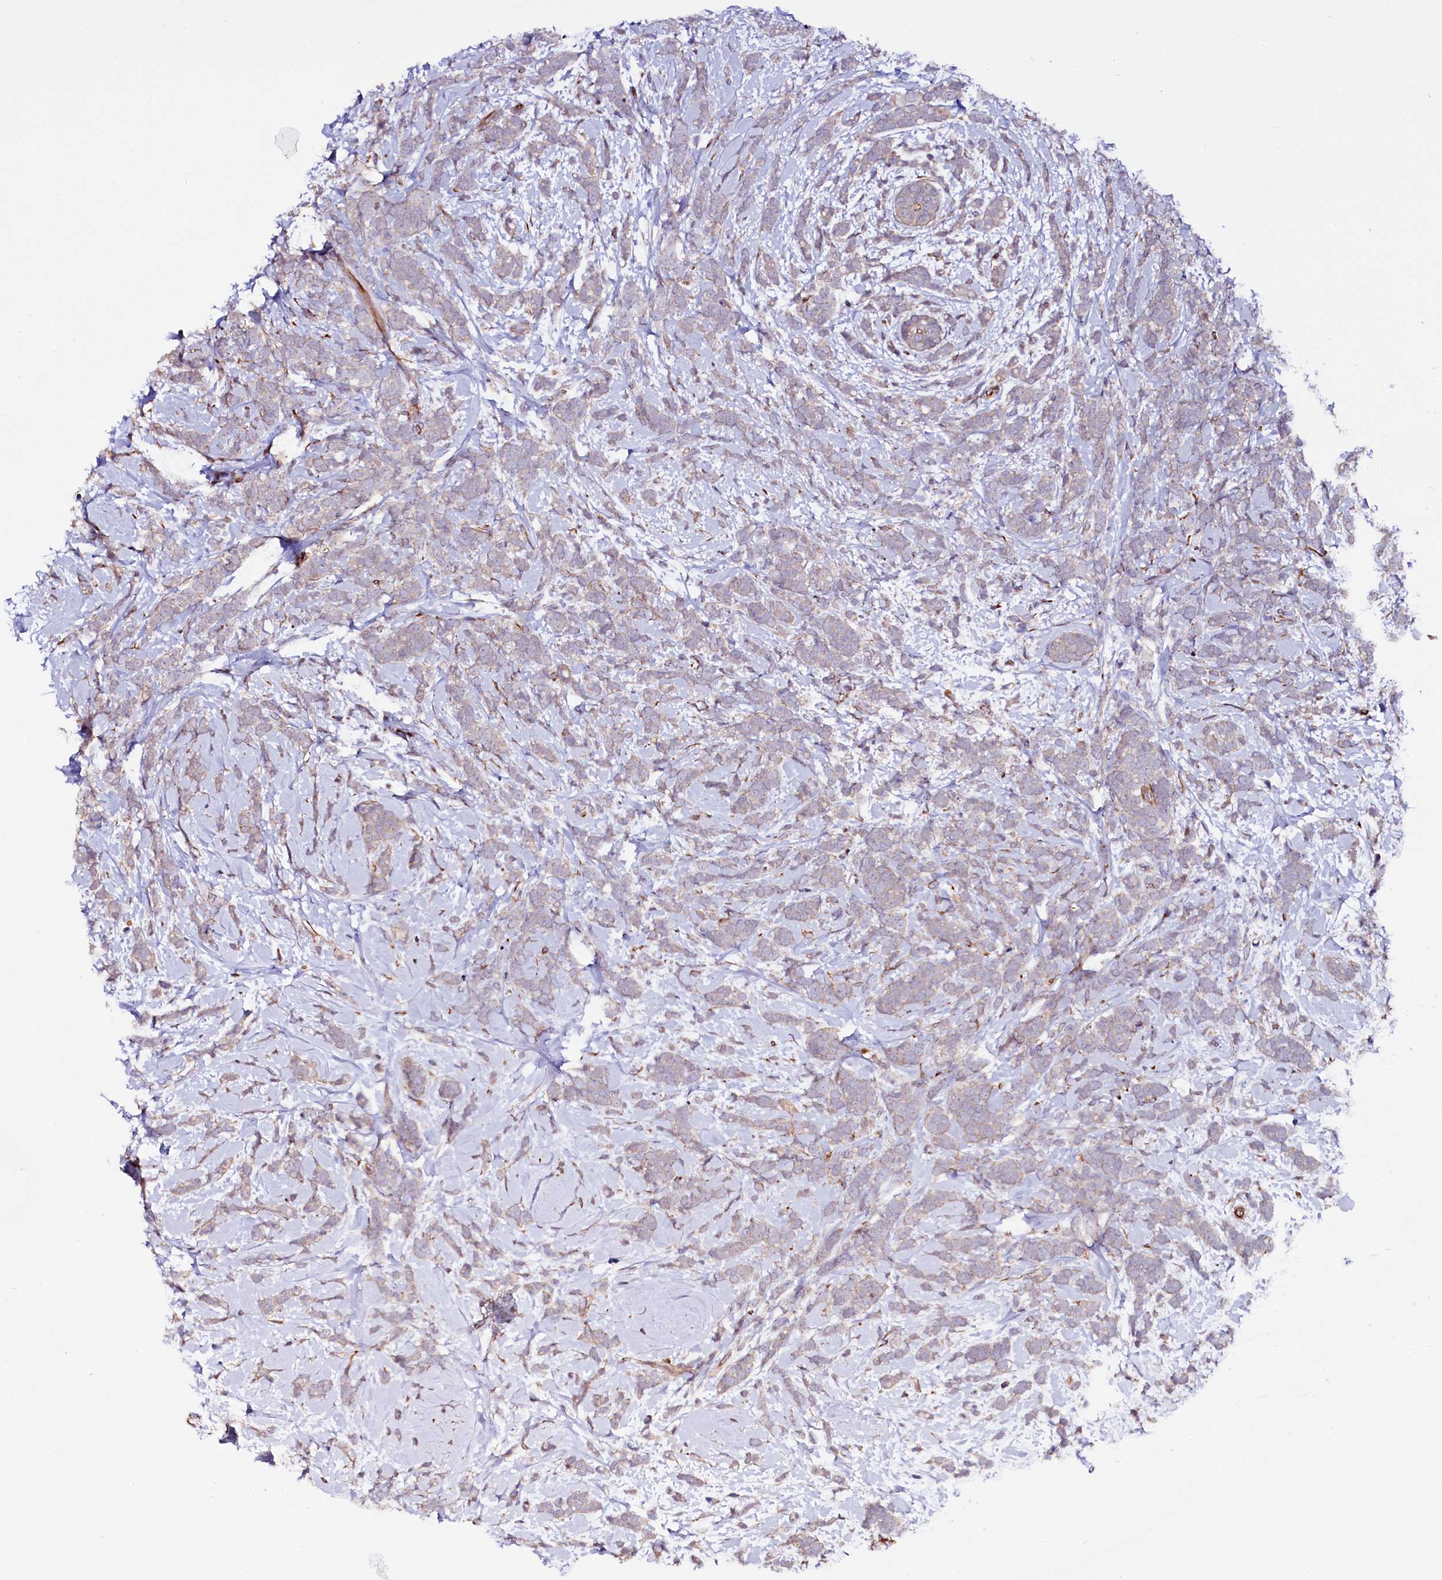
{"staining": {"intensity": "weak", "quantity": ">75%", "location": "cytoplasmic/membranous"}, "tissue": "breast cancer", "cell_type": "Tumor cells", "image_type": "cancer", "snomed": [{"axis": "morphology", "description": "Lobular carcinoma"}, {"axis": "topography", "description": "Breast"}], "caption": "Protein staining of lobular carcinoma (breast) tissue demonstrates weak cytoplasmic/membranous staining in approximately >75% of tumor cells. The protein of interest is stained brown, and the nuclei are stained in blue (DAB IHC with brightfield microscopy, high magnification).", "gene": "TTC12", "patient": {"sex": "female", "age": 58}}